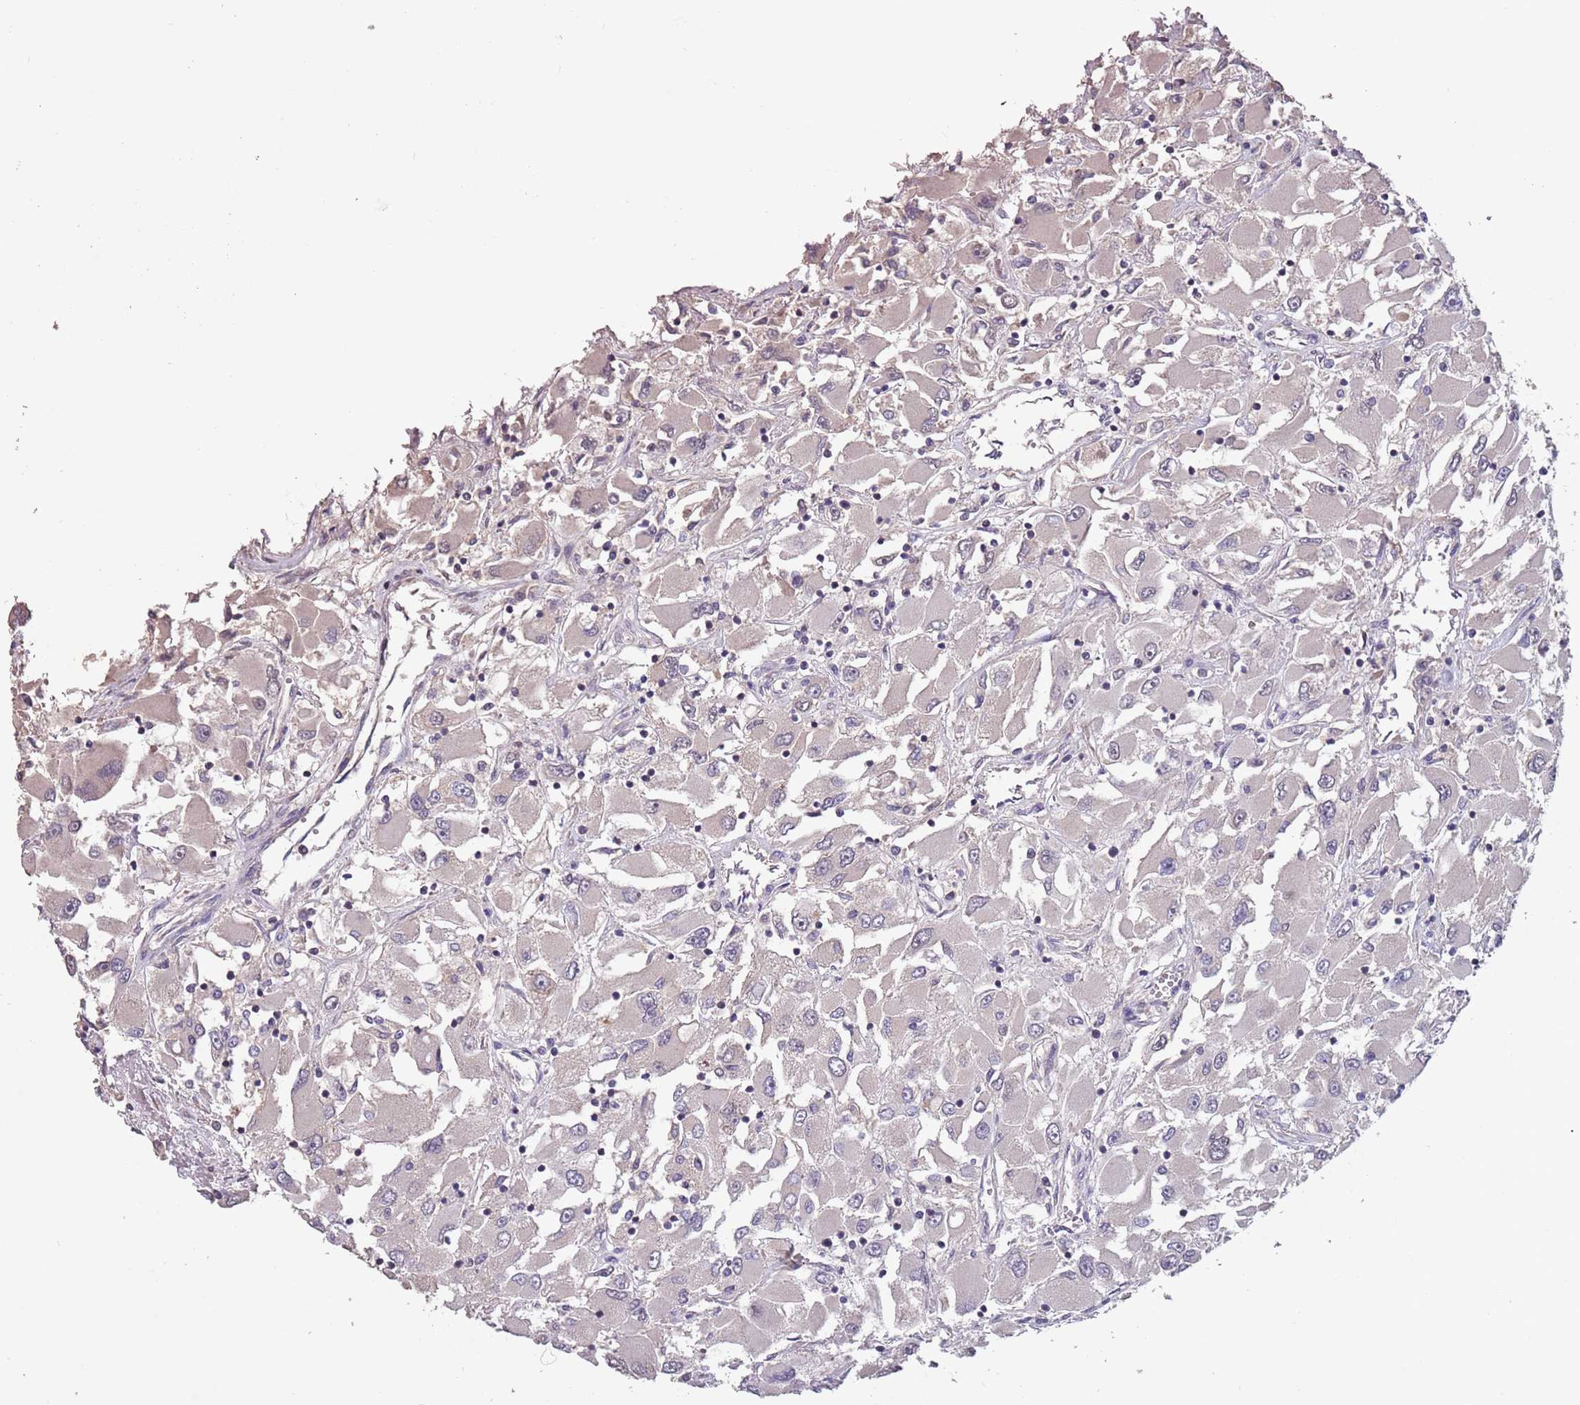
{"staining": {"intensity": "negative", "quantity": "none", "location": "none"}, "tissue": "renal cancer", "cell_type": "Tumor cells", "image_type": "cancer", "snomed": [{"axis": "morphology", "description": "Adenocarcinoma, NOS"}, {"axis": "topography", "description": "Kidney"}], "caption": "This photomicrograph is of adenocarcinoma (renal) stained with immunohistochemistry to label a protein in brown with the nuclei are counter-stained blue. There is no expression in tumor cells. (DAB (3,3'-diaminobenzidine) IHC visualized using brightfield microscopy, high magnification).", "gene": "MBD3L1", "patient": {"sex": "female", "age": 52}}